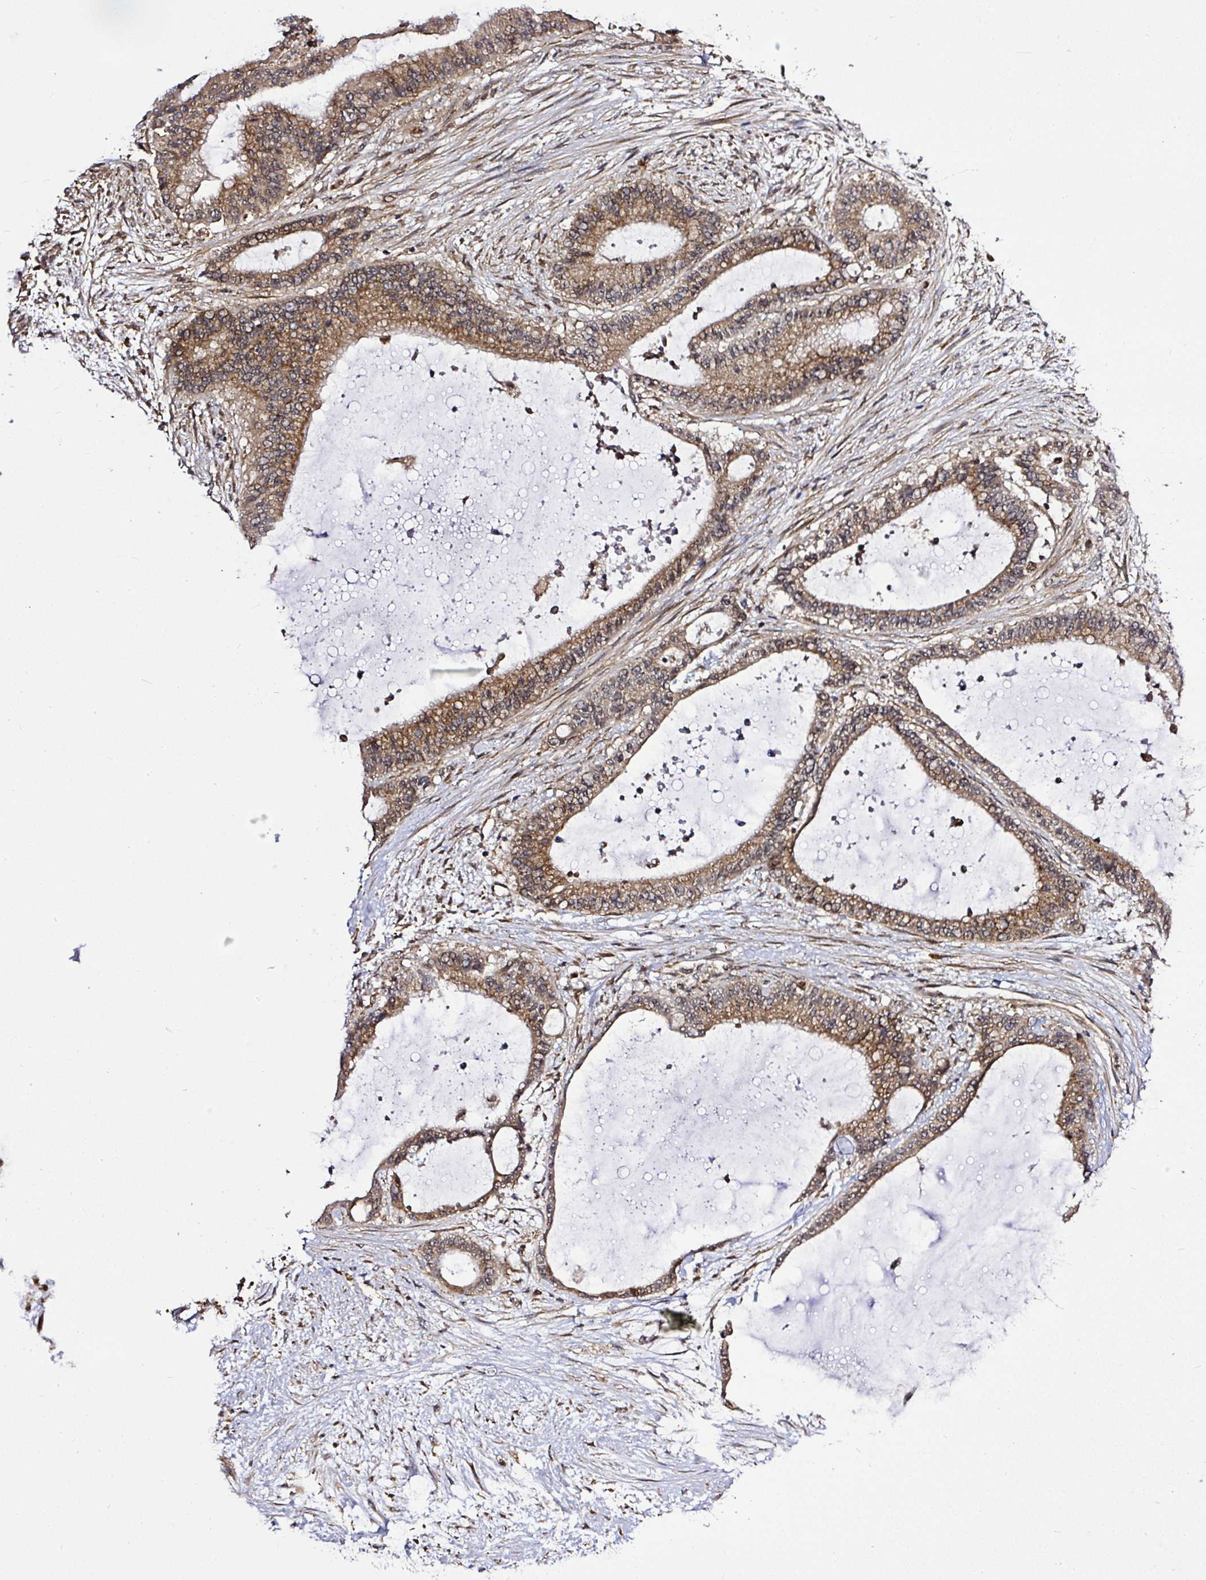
{"staining": {"intensity": "moderate", "quantity": ">75%", "location": "cytoplasmic/membranous"}, "tissue": "liver cancer", "cell_type": "Tumor cells", "image_type": "cancer", "snomed": [{"axis": "morphology", "description": "Normal tissue, NOS"}, {"axis": "morphology", "description": "Cholangiocarcinoma"}, {"axis": "topography", "description": "Liver"}, {"axis": "topography", "description": "Peripheral nerve tissue"}], "caption": "This image shows liver cholangiocarcinoma stained with IHC to label a protein in brown. The cytoplasmic/membranous of tumor cells show moderate positivity for the protein. Nuclei are counter-stained blue.", "gene": "FAM153A", "patient": {"sex": "female", "age": 73}}